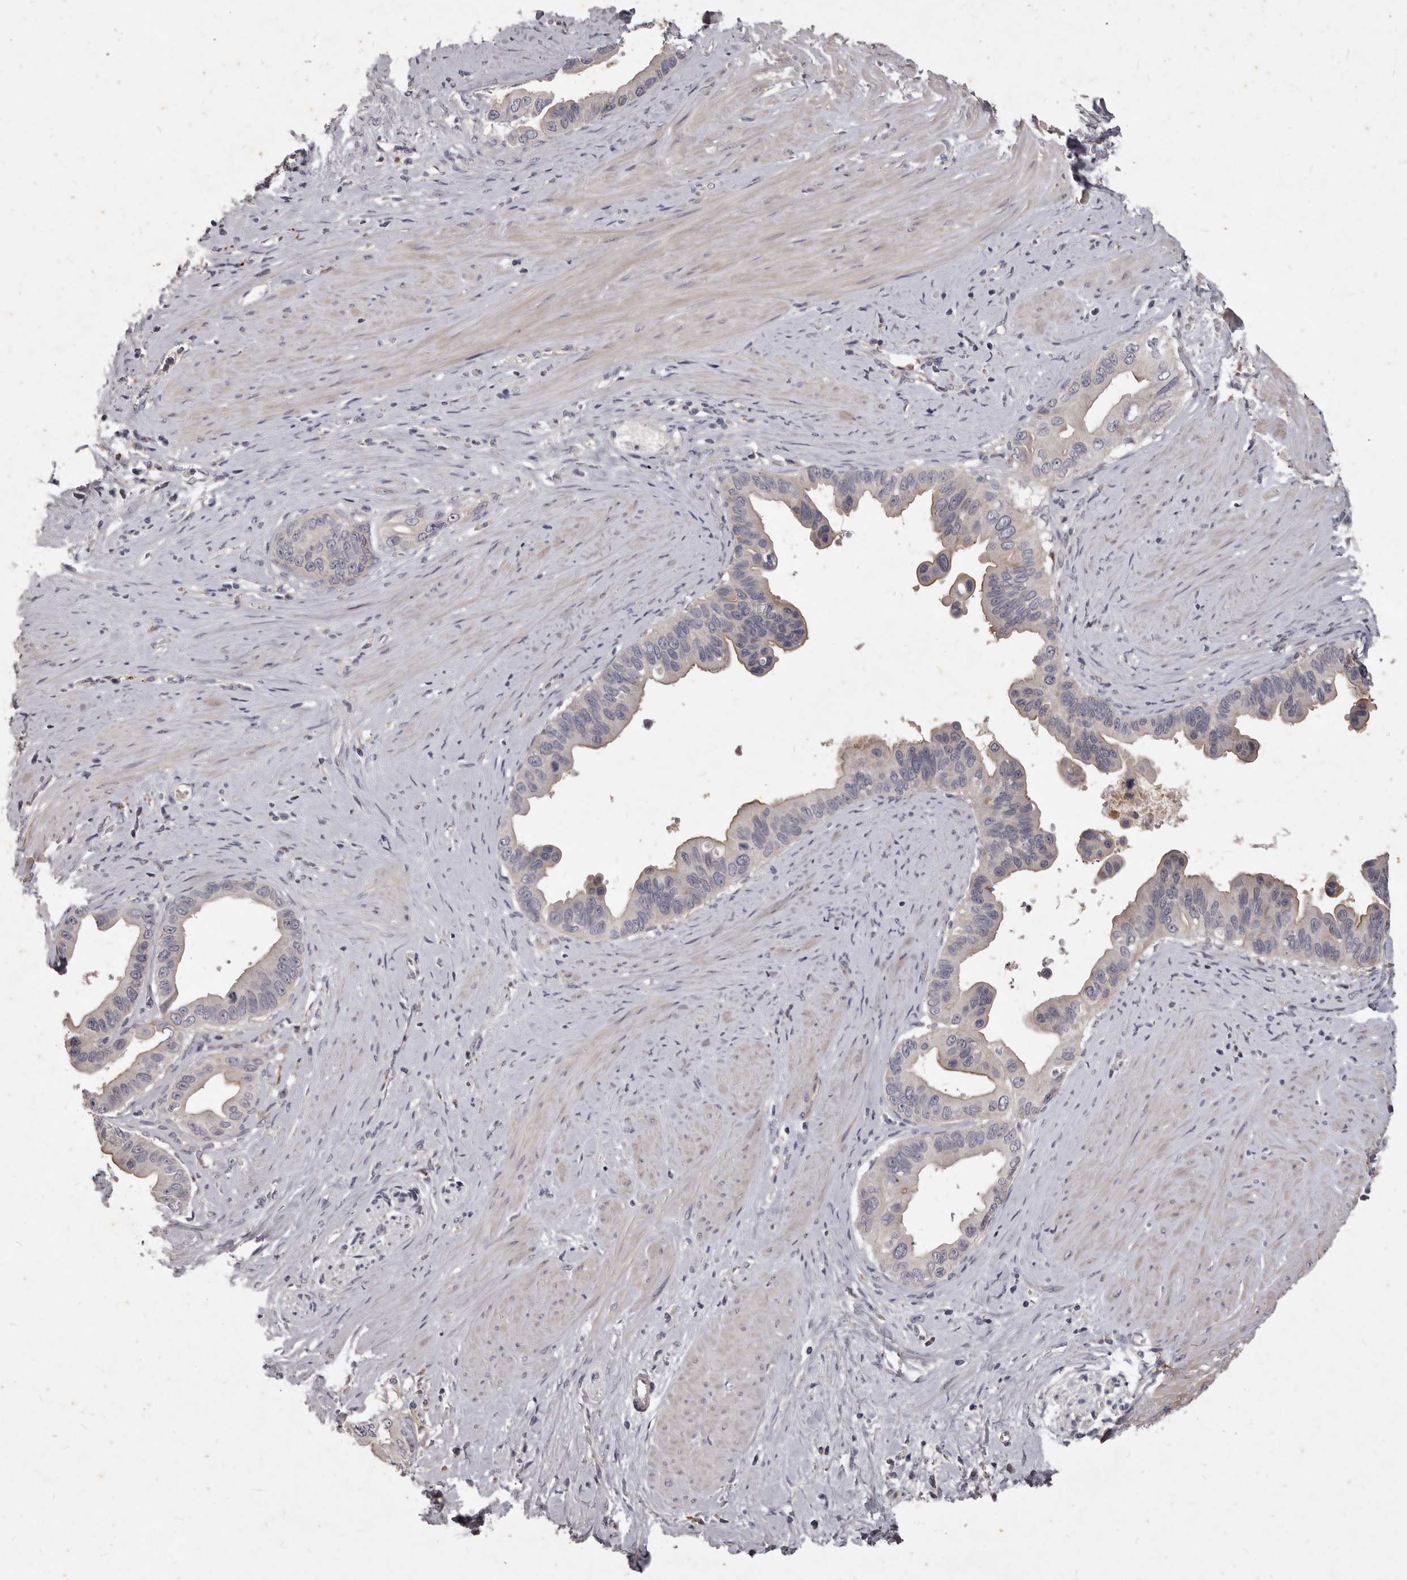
{"staining": {"intensity": "weak", "quantity": "25%-75%", "location": "cytoplasmic/membranous"}, "tissue": "pancreatic cancer", "cell_type": "Tumor cells", "image_type": "cancer", "snomed": [{"axis": "morphology", "description": "Adenocarcinoma, NOS"}, {"axis": "topography", "description": "Pancreas"}], "caption": "Pancreatic cancer (adenocarcinoma) stained for a protein shows weak cytoplasmic/membranous positivity in tumor cells.", "gene": "GPRC5C", "patient": {"sex": "female", "age": 56}}